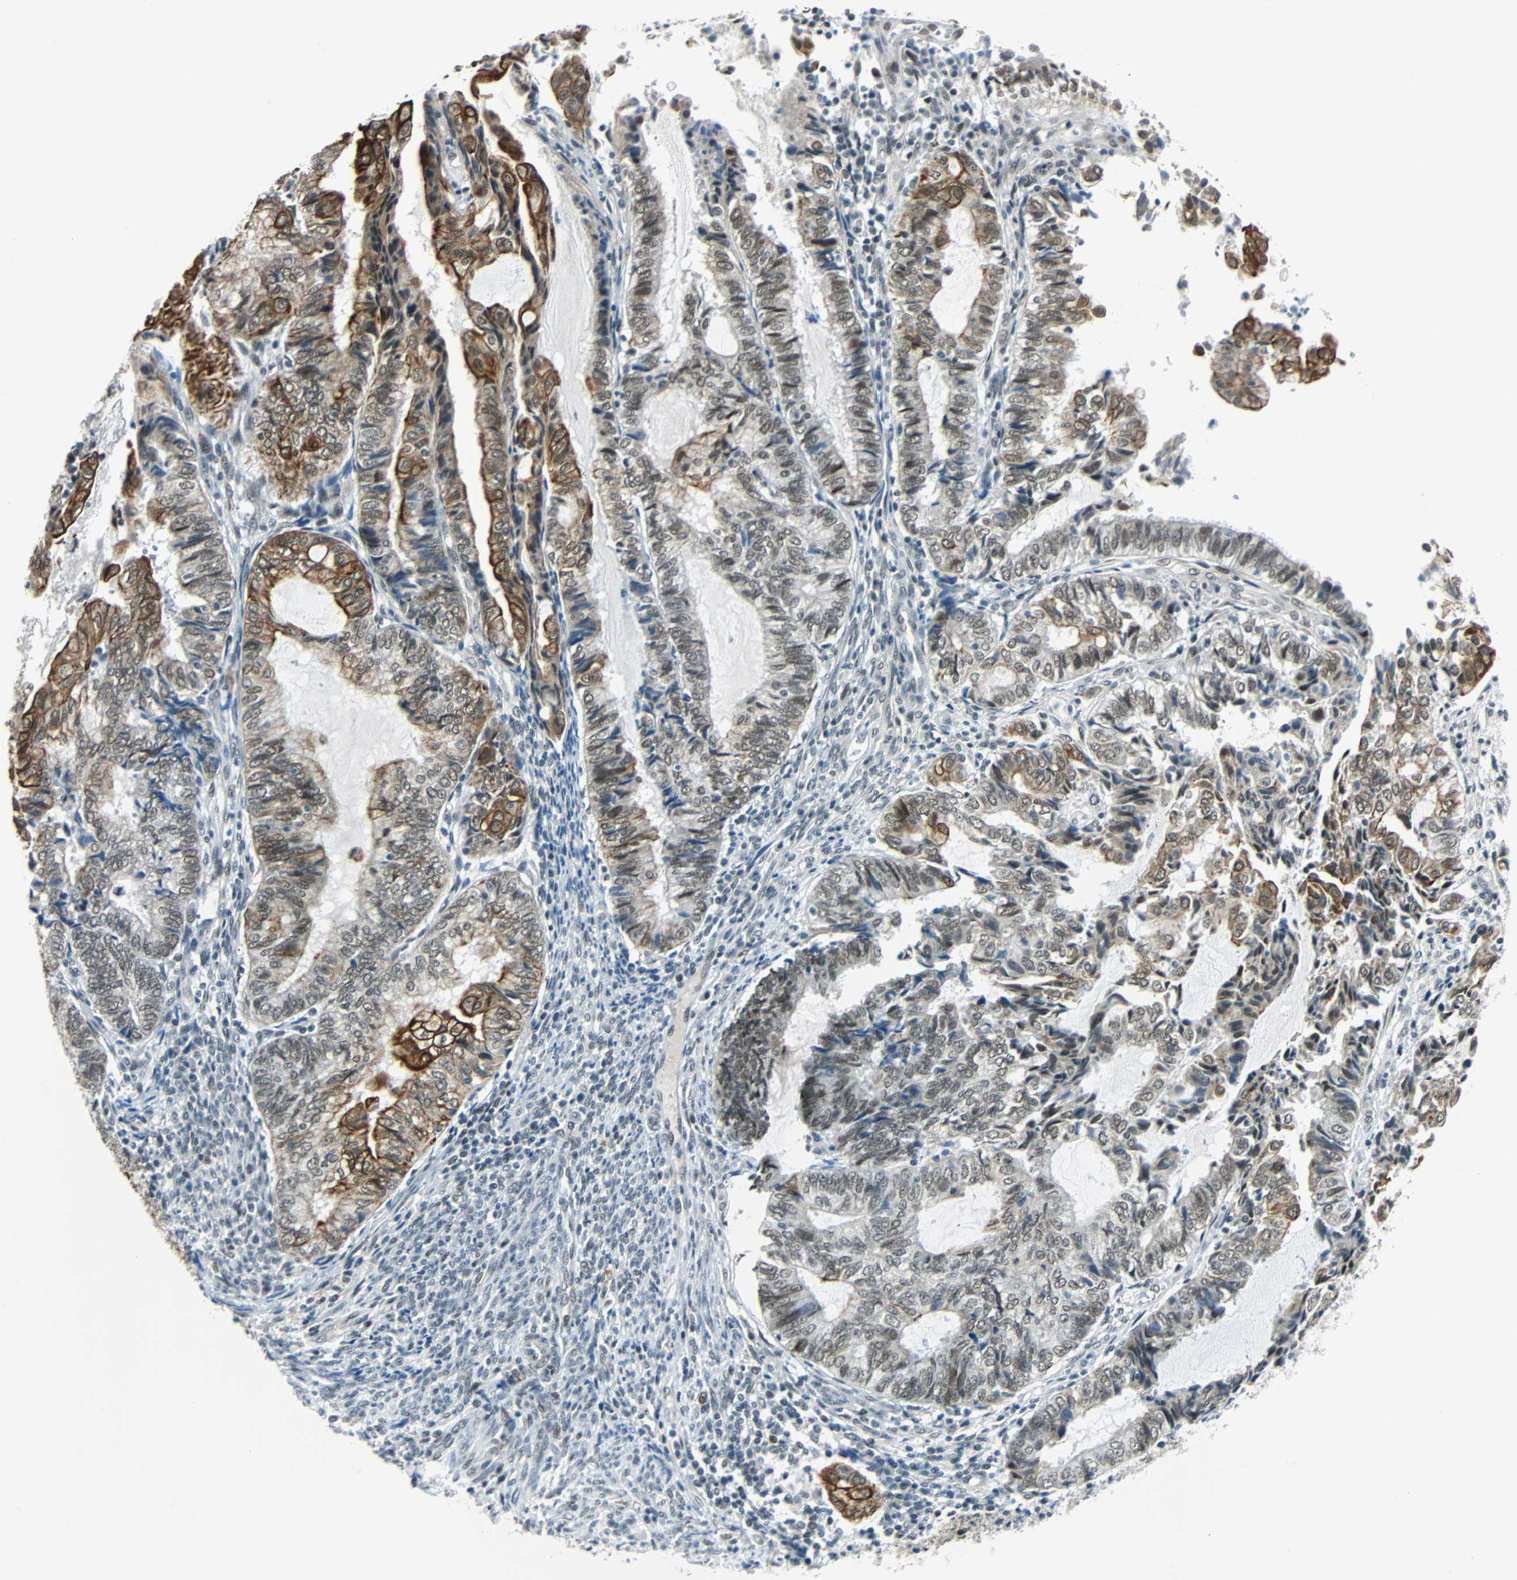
{"staining": {"intensity": "strong", "quantity": "25%-75%", "location": "cytoplasmic/membranous,nuclear"}, "tissue": "endometrial cancer", "cell_type": "Tumor cells", "image_type": "cancer", "snomed": [{"axis": "morphology", "description": "Adenocarcinoma, NOS"}, {"axis": "topography", "description": "Uterus"}, {"axis": "topography", "description": "Endometrium"}], "caption": "Immunohistochemical staining of human adenocarcinoma (endometrial) reveals high levels of strong cytoplasmic/membranous and nuclear expression in approximately 25%-75% of tumor cells. The staining was performed using DAB to visualize the protein expression in brown, while the nuclei were stained in blue with hematoxylin (Magnification: 20x).", "gene": "NELFE", "patient": {"sex": "female", "age": 70}}